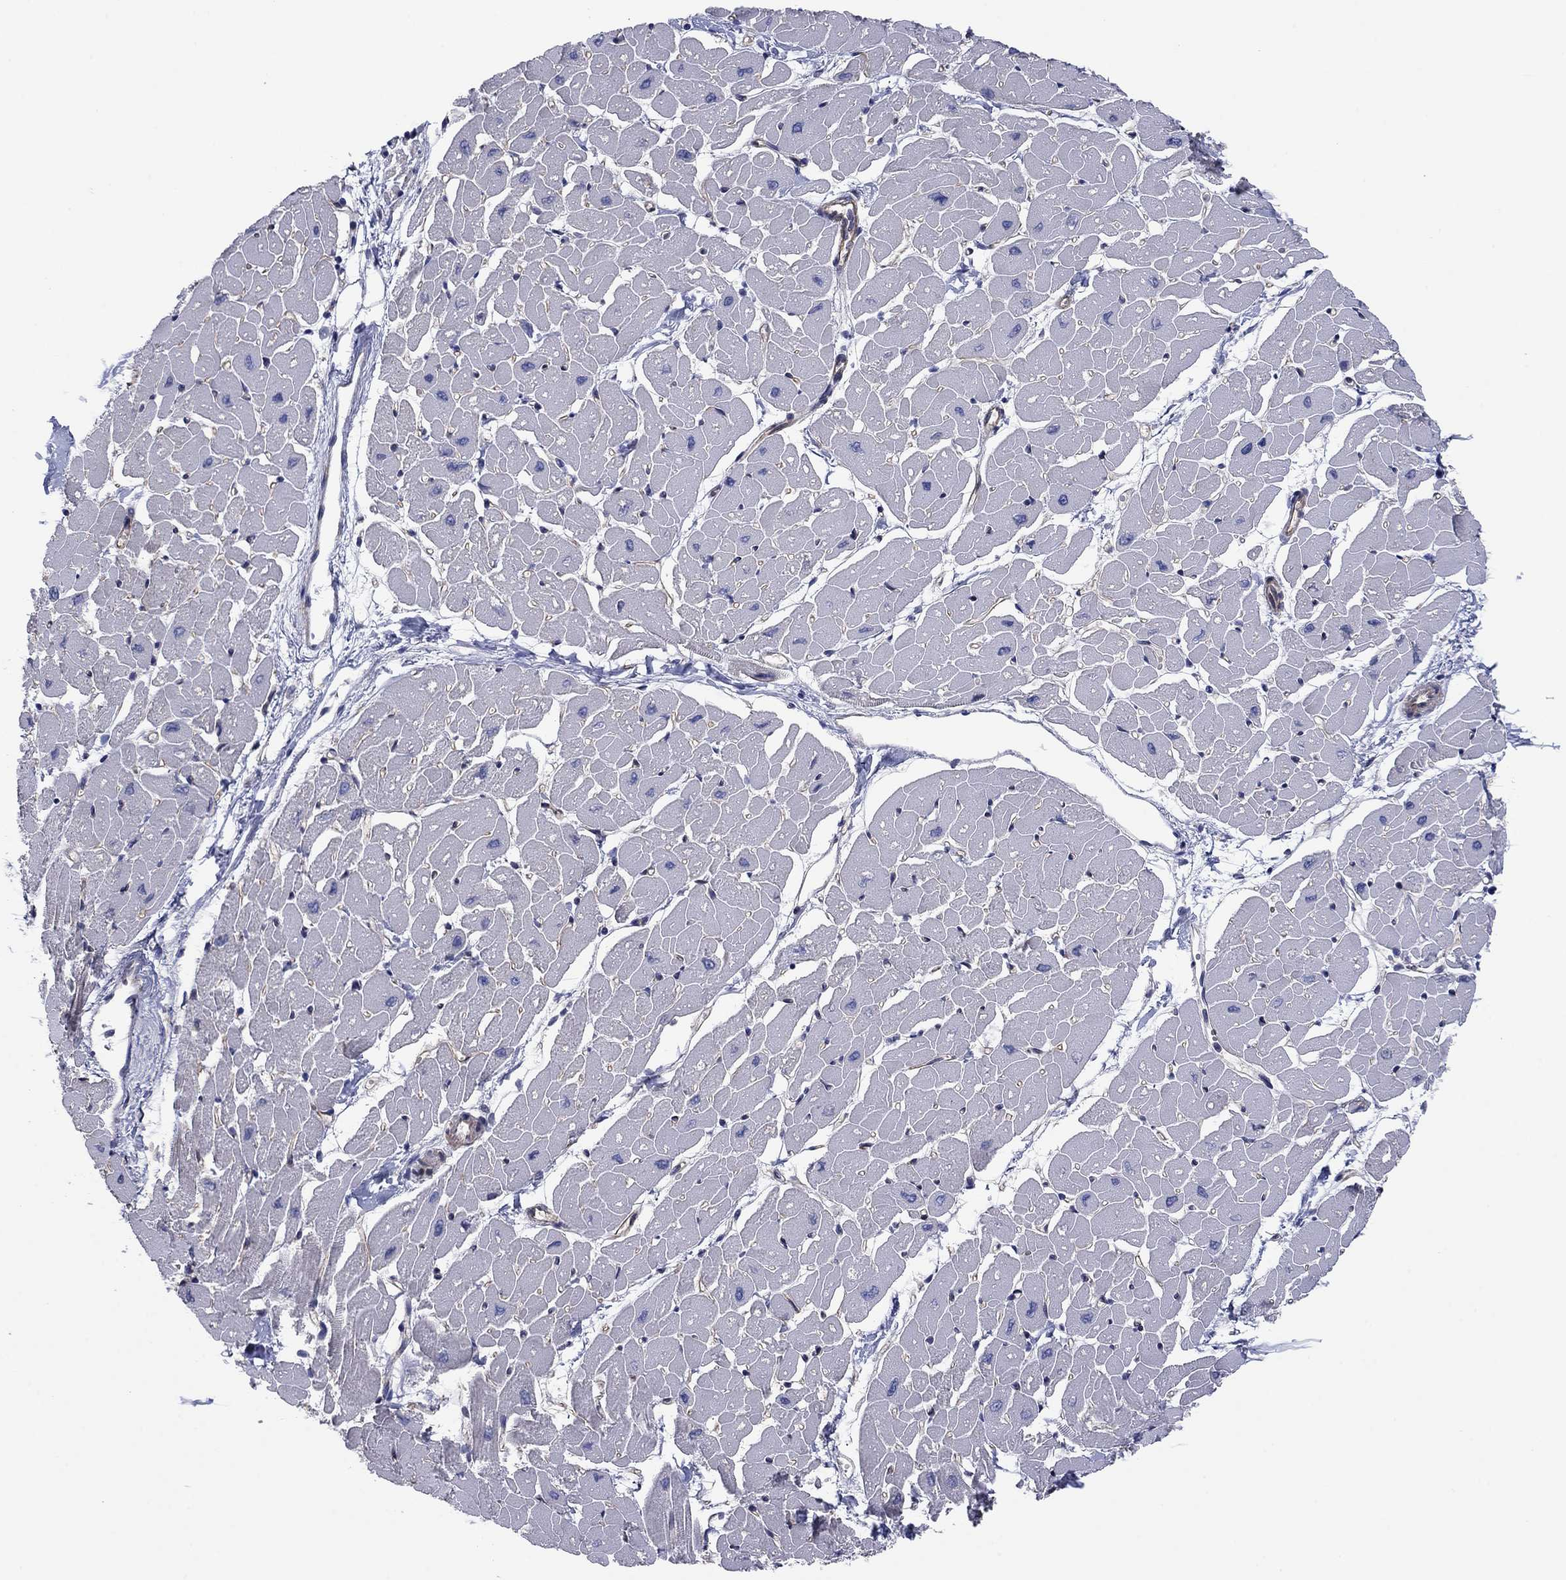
{"staining": {"intensity": "negative", "quantity": "none", "location": "none"}, "tissue": "heart muscle", "cell_type": "Cardiomyocytes", "image_type": "normal", "snomed": [{"axis": "morphology", "description": "Normal tissue, NOS"}, {"axis": "topography", "description": "Heart"}], "caption": "An IHC image of normal heart muscle is shown. There is no staining in cardiomyocytes of heart muscle.", "gene": "PSD4", "patient": {"sex": "male", "age": 57}}